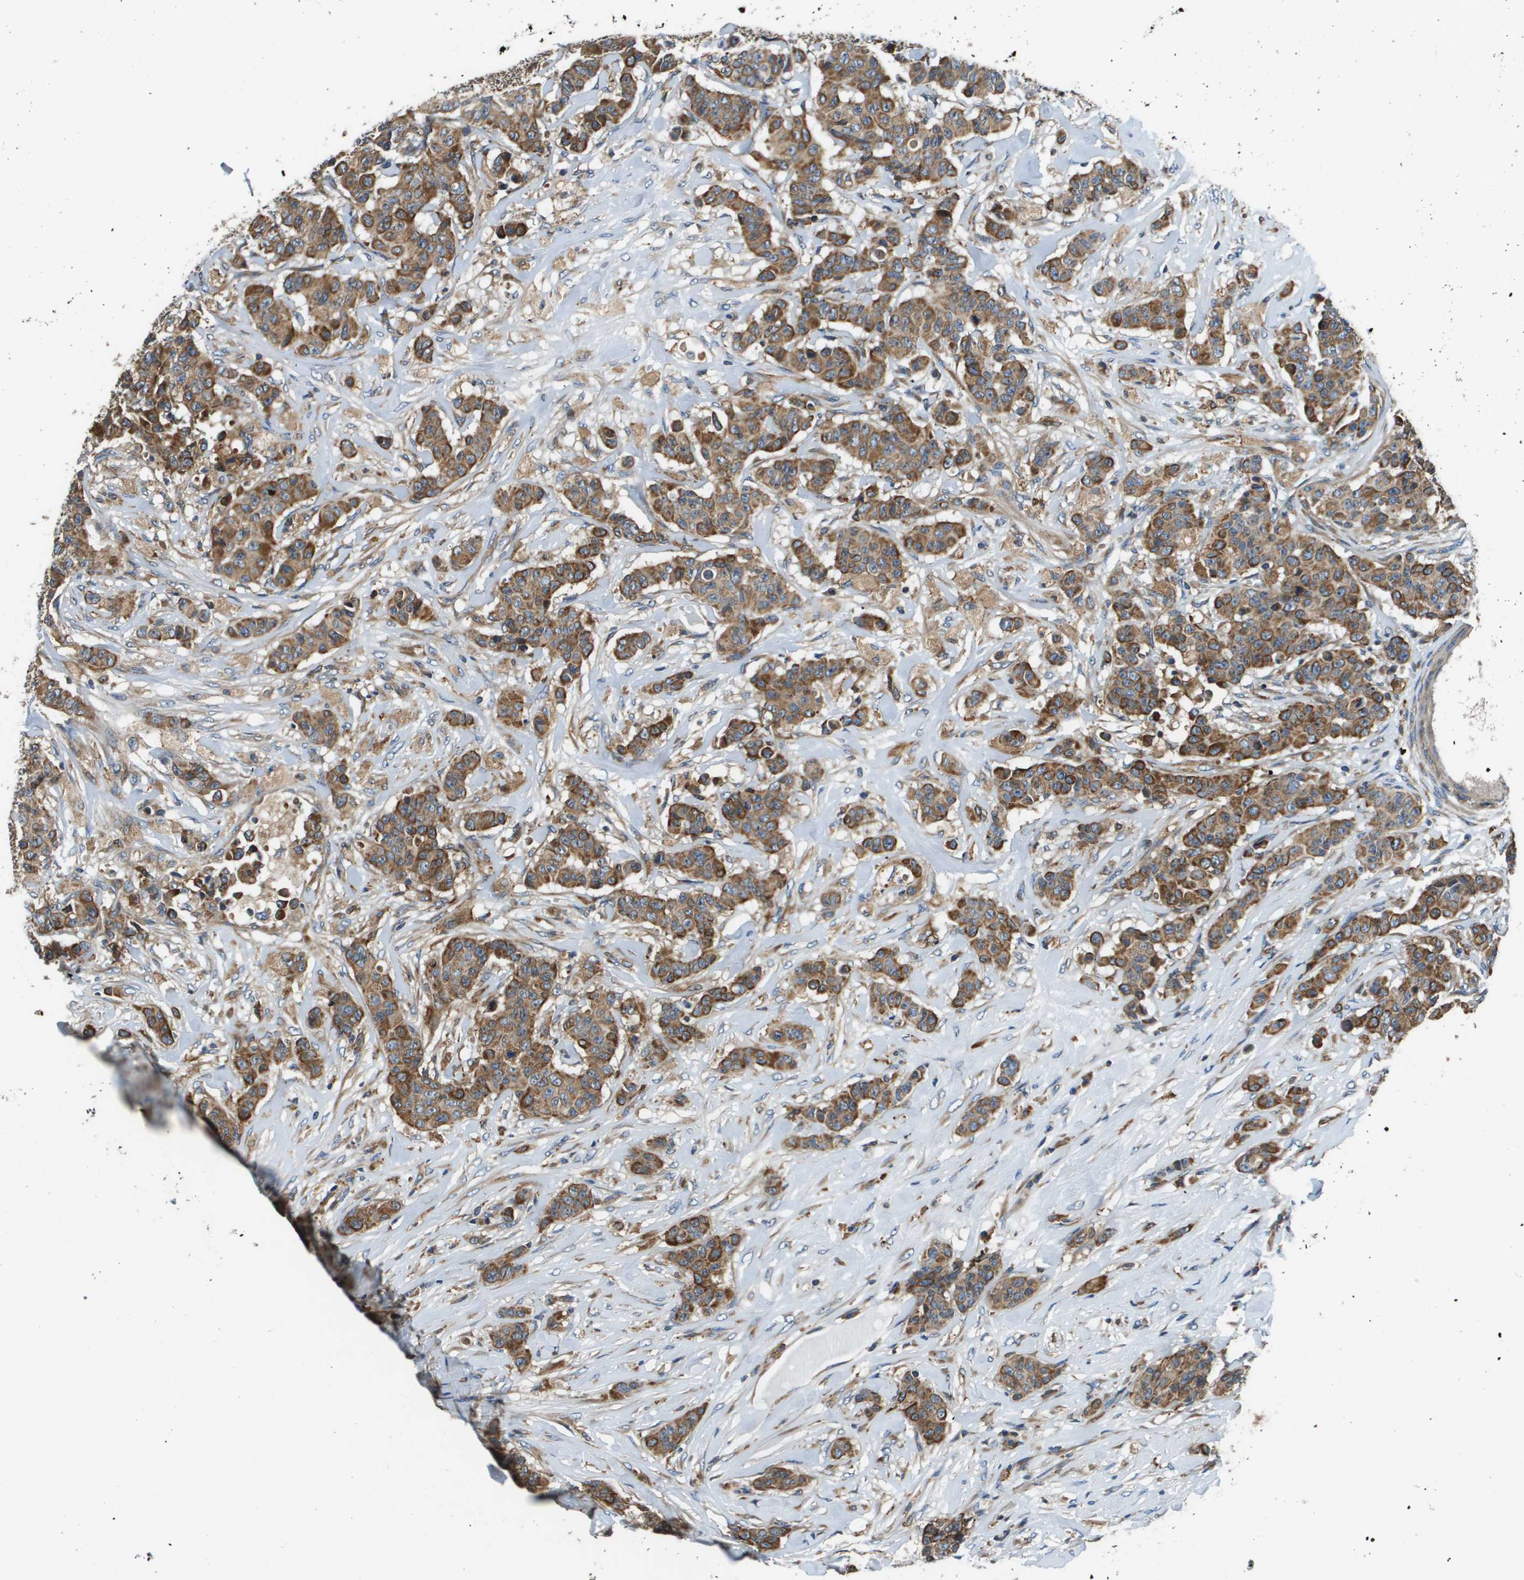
{"staining": {"intensity": "moderate", "quantity": ">75%", "location": "cytoplasmic/membranous"}, "tissue": "breast cancer", "cell_type": "Tumor cells", "image_type": "cancer", "snomed": [{"axis": "morphology", "description": "Normal tissue, NOS"}, {"axis": "morphology", "description": "Duct carcinoma"}, {"axis": "topography", "description": "Breast"}], "caption": "Approximately >75% of tumor cells in breast cancer display moderate cytoplasmic/membranous protein expression as visualized by brown immunohistochemical staining.", "gene": "CNPY3", "patient": {"sex": "female", "age": 40}}